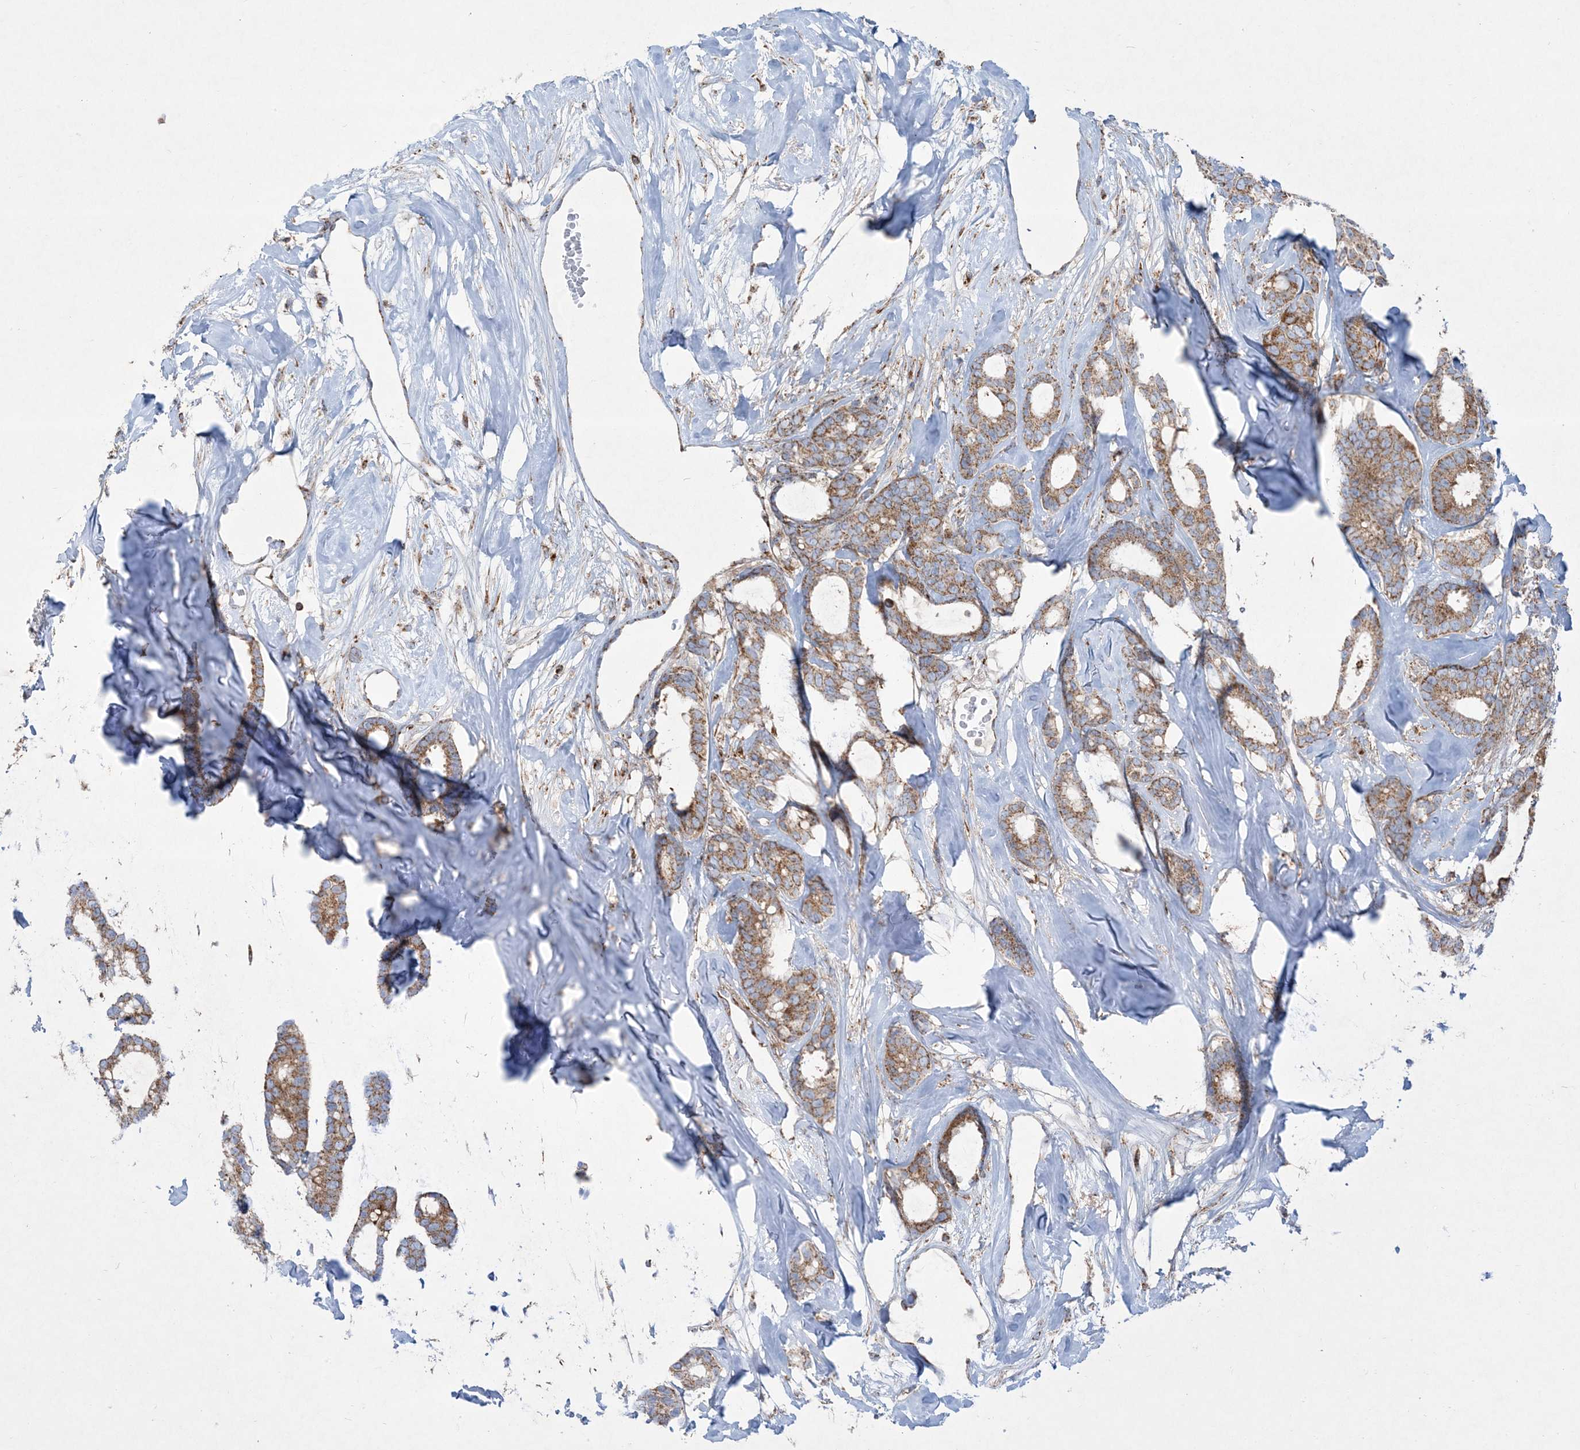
{"staining": {"intensity": "moderate", "quantity": ">75%", "location": "cytoplasmic/membranous"}, "tissue": "breast cancer", "cell_type": "Tumor cells", "image_type": "cancer", "snomed": [{"axis": "morphology", "description": "Duct carcinoma"}, {"axis": "topography", "description": "Breast"}], "caption": "Immunohistochemical staining of invasive ductal carcinoma (breast) demonstrates medium levels of moderate cytoplasmic/membranous expression in about >75% of tumor cells.", "gene": "BEND4", "patient": {"sex": "female", "age": 87}}